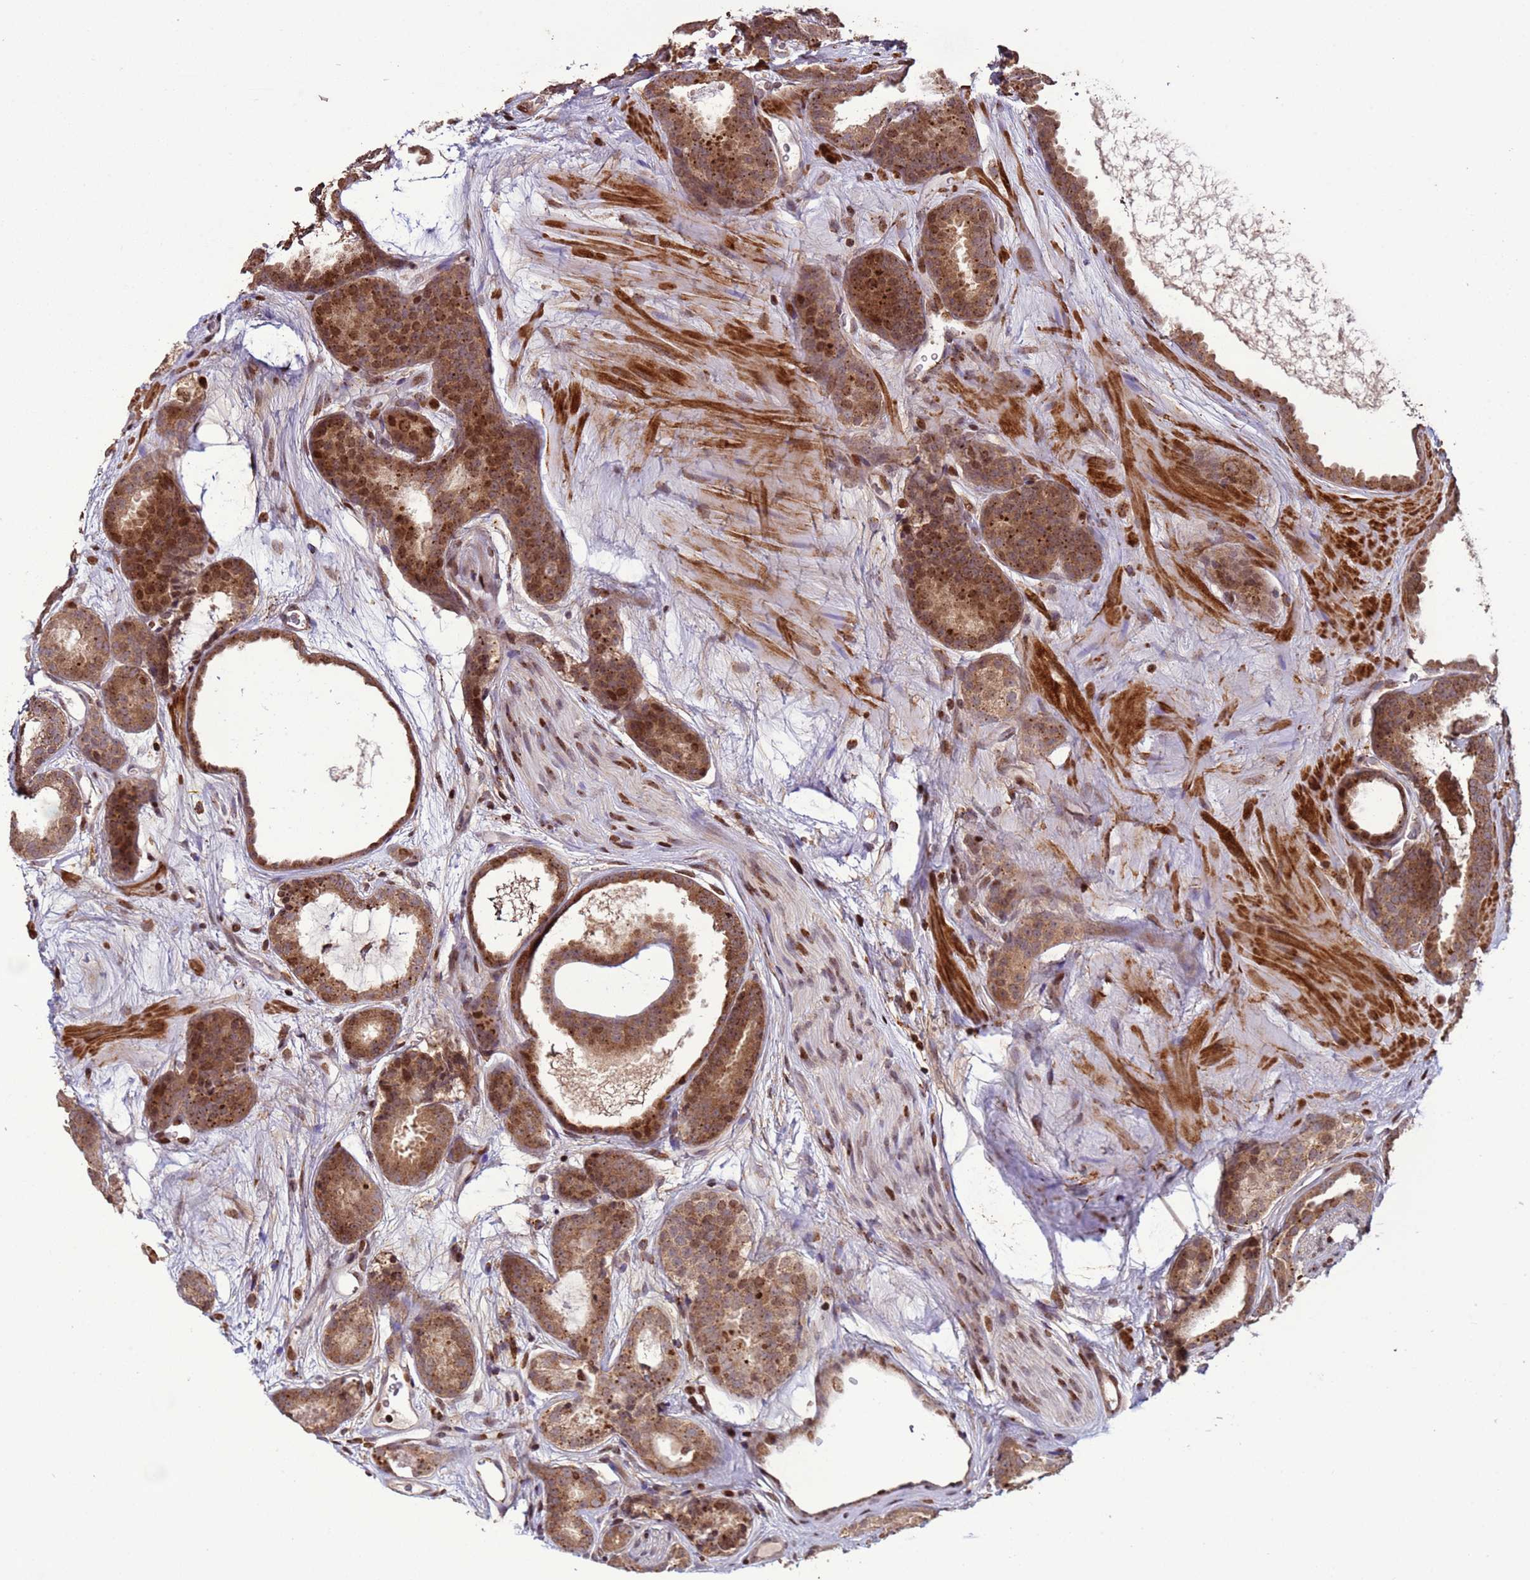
{"staining": {"intensity": "moderate", "quantity": ">75%", "location": "cytoplasmic/membranous"}, "tissue": "prostate cancer", "cell_type": "Tumor cells", "image_type": "cancer", "snomed": [{"axis": "morphology", "description": "Adenocarcinoma, High grade"}, {"axis": "topography", "description": "Prostate"}], "caption": "Immunohistochemical staining of adenocarcinoma (high-grade) (prostate) displays medium levels of moderate cytoplasmic/membranous protein expression in approximately >75% of tumor cells. The staining was performed using DAB, with brown indicating positive protein expression. Nuclei are stained blue with hematoxylin.", "gene": "HGH1", "patient": {"sex": "male", "age": 72}}